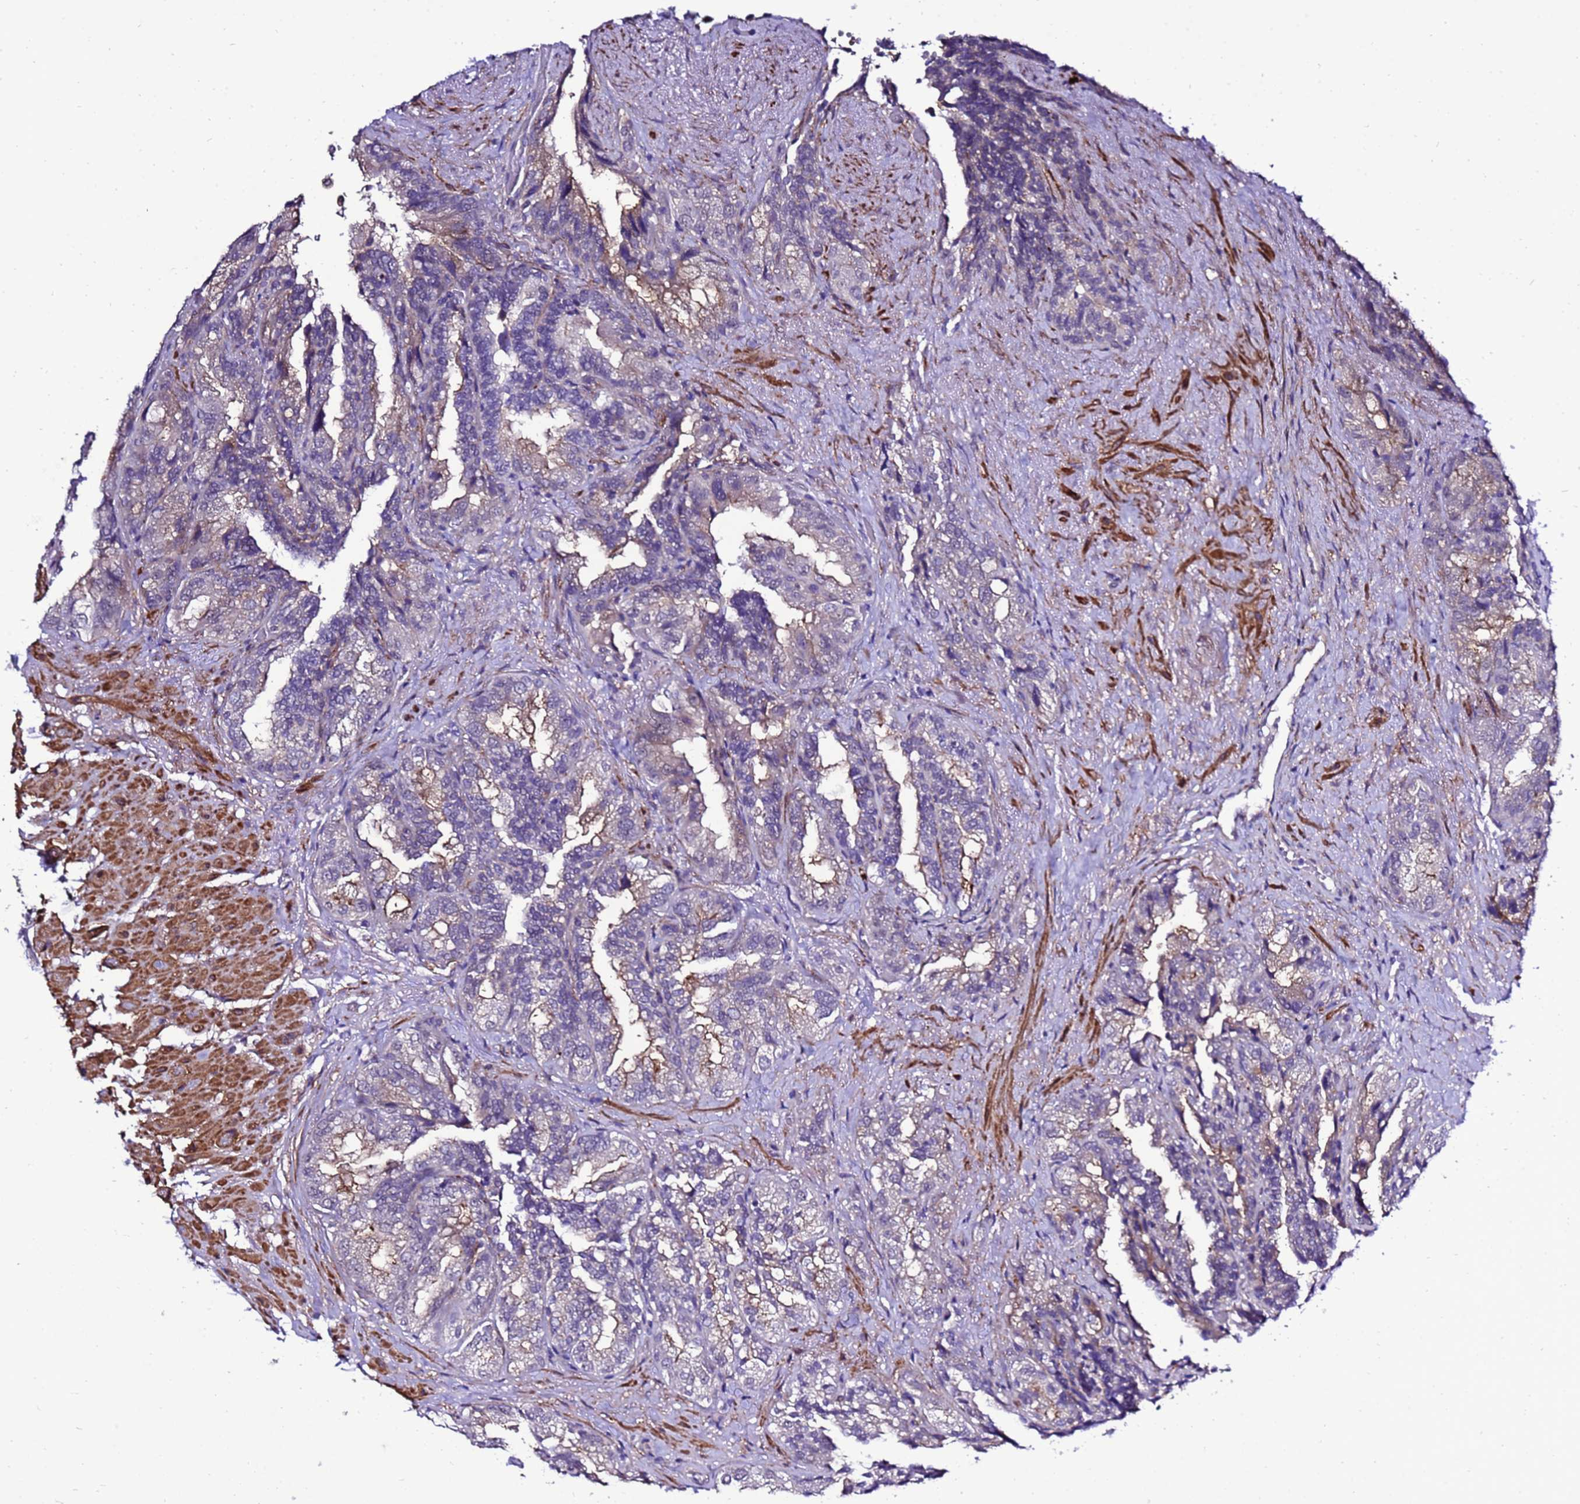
{"staining": {"intensity": "weak", "quantity": "<25%", "location": "cytoplasmic/membranous"}, "tissue": "seminal vesicle", "cell_type": "Glandular cells", "image_type": "normal", "snomed": [{"axis": "morphology", "description": "Normal tissue, NOS"}, {"axis": "topography", "description": "Seminal veicle"}, {"axis": "topography", "description": "Peripheral nerve tissue"}], "caption": "An image of human seminal vesicle is negative for staining in glandular cells. (DAB (3,3'-diaminobenzidine) immunohistochemistry (IHC), high magnification).", "gene": "GZF1", "patient": {"sex": "male", "age": 63}}